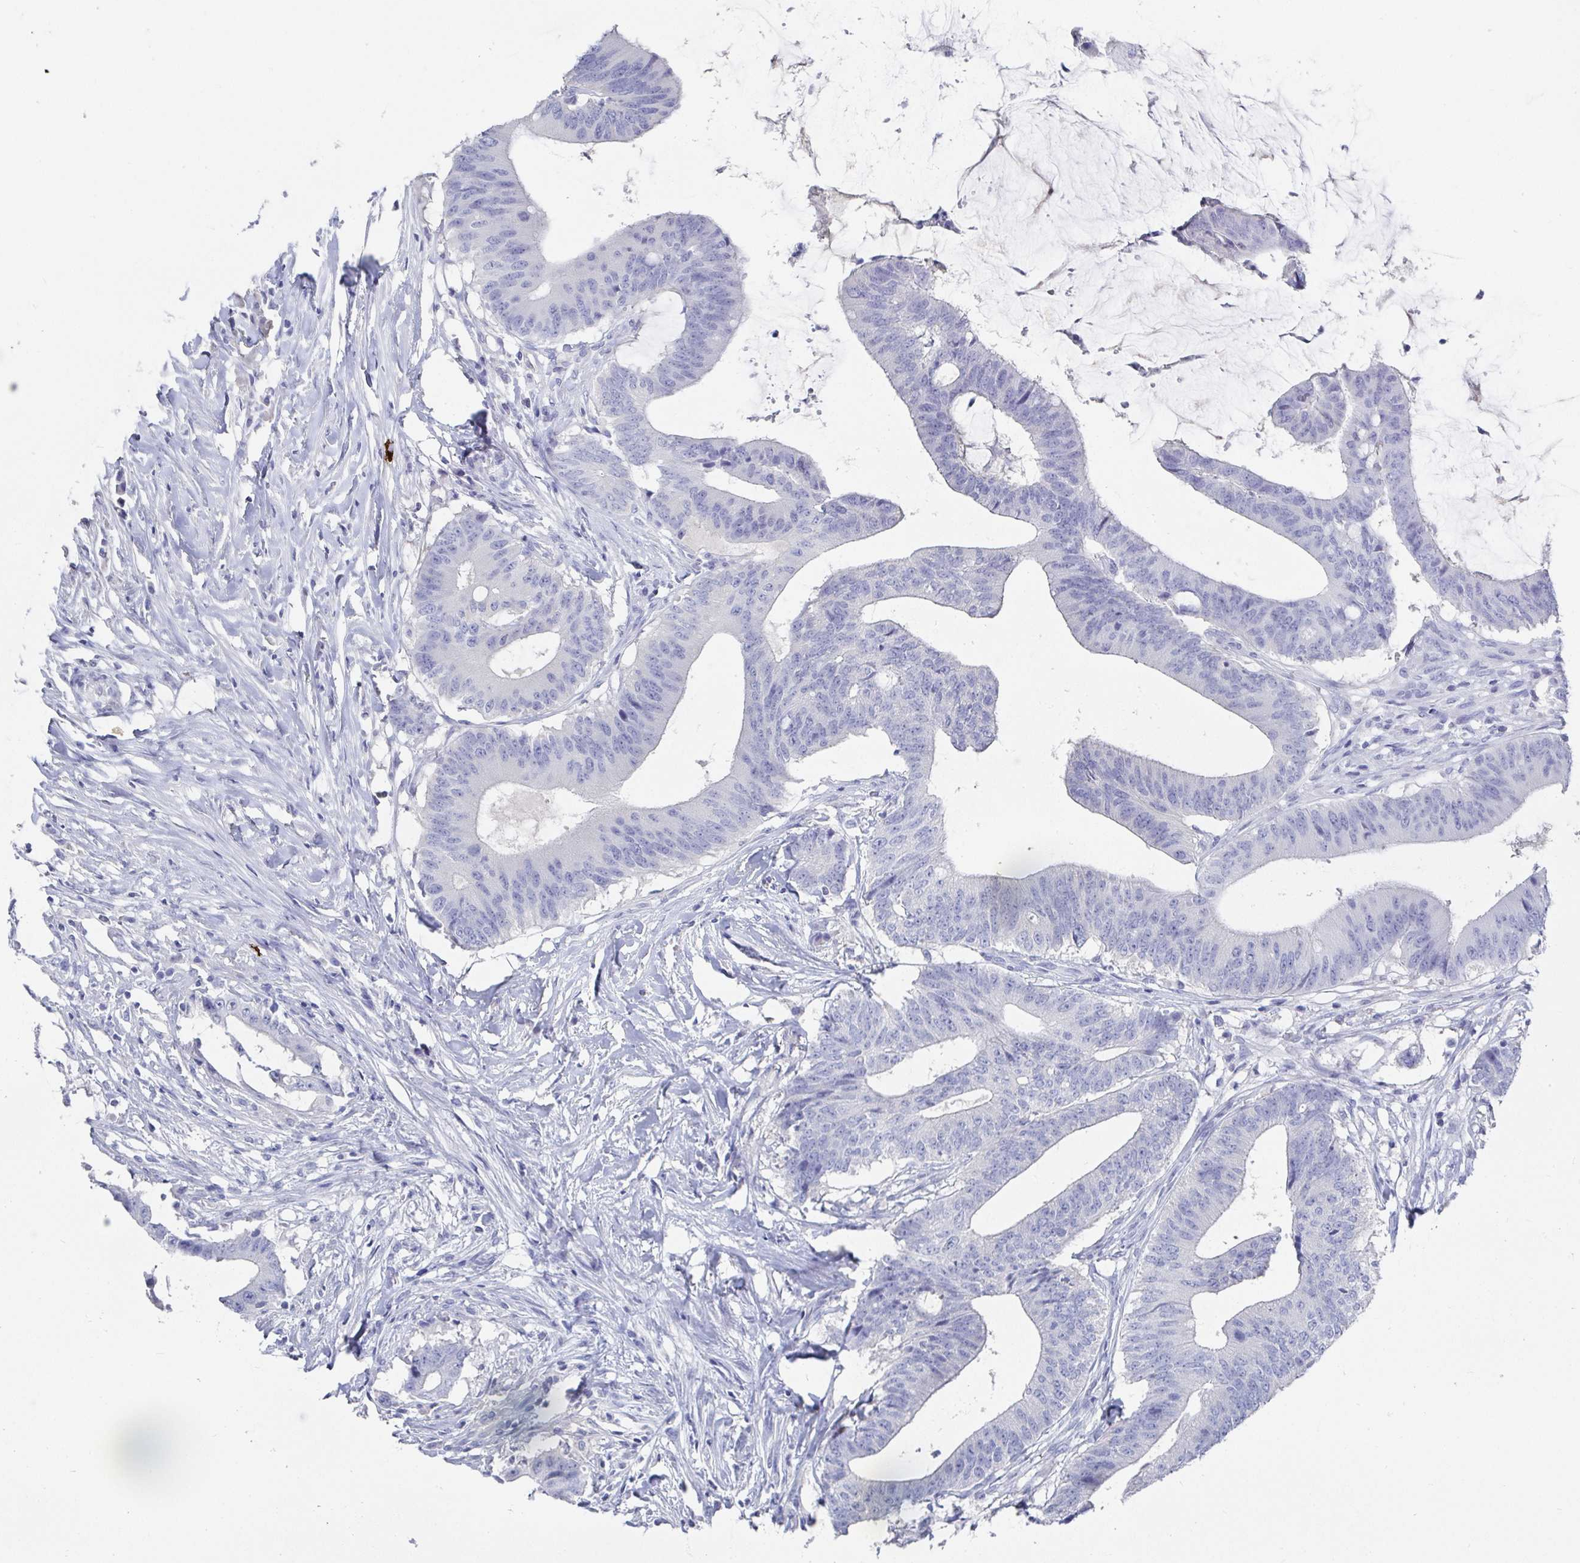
{"staining": {"intensity": "negative", "quantity": "none", "location": "none"}, "tissue": "colorectal cancer", "cell_type": "Tumor cells", "image_type": "cancer", "snomed": [{"axis": "morphology", "description": "Adenocarcinoma, NOS"}, {"axis": "topography", "description": "Colon"}], "caption": "Micrograph shows no significant protein expression in tumor cells of colorectal adenocarcinoma. Brightfield microscopy of immunohistochemistry (IHC) stained with DAB (3,3'-diaminobenzidine) (brown) and hematoxylin (blue), captured at high magnification.", "gene": "GRIA1", "patient": {"sex": "female", "age": 43}}